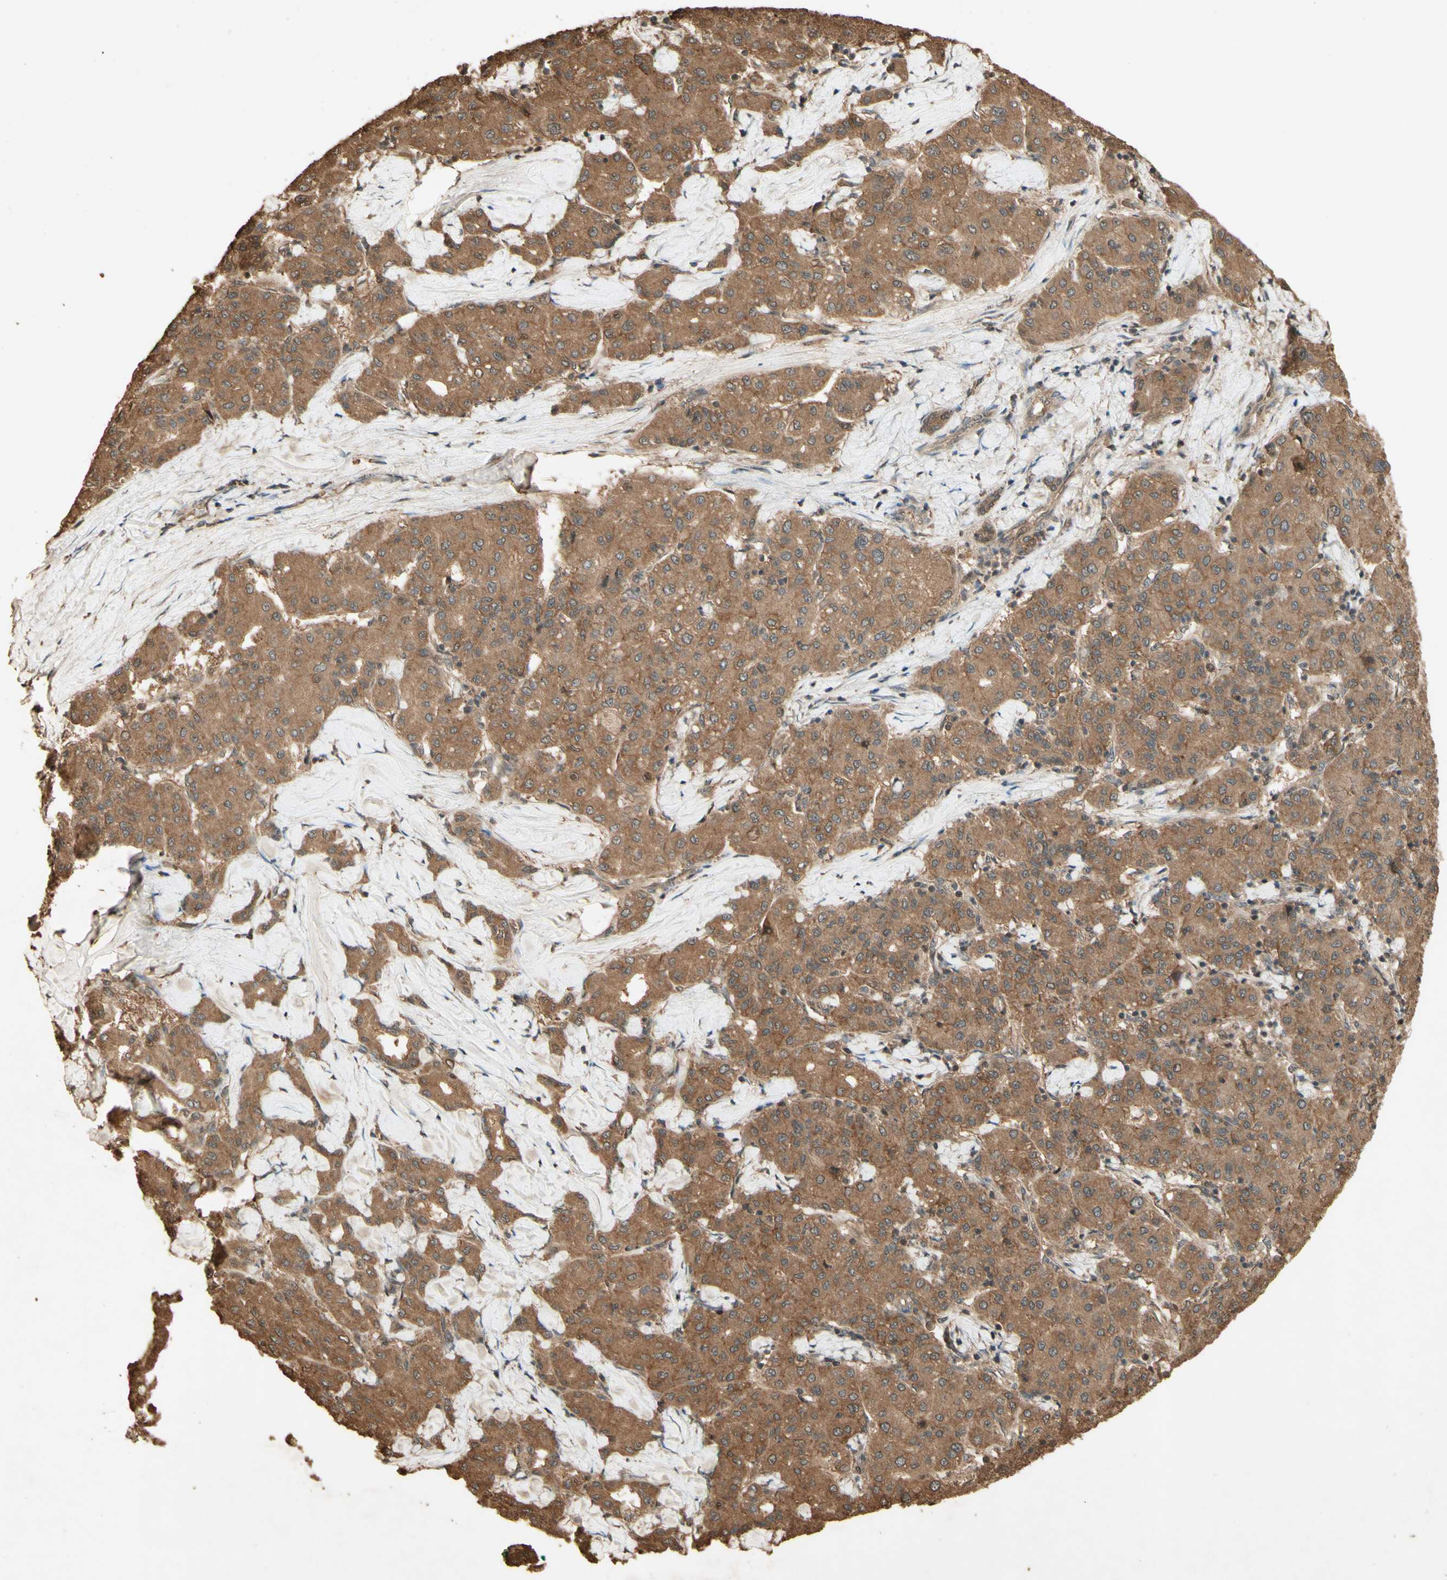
{"staining": {"intensity": "moderate", "quantity": ">75%", "location": "cytoplasmic/membranous"}, "tissue": "liver cancer", "cell_type": "Tumor cells", "image_type": "cancer", "snomed": [{"axis": "morphology", "description": "Carcinoma, Hepatocellular, NOS"}, {"axis": "topography", "description": "Liver"}], "caption": "Immunohistochemistry of hepatocellular carcinoma (liver) reveals medium levels of moderate cytoplasmic/membranous positivity in approximately >75% of tumor cells. Immunohistochemistry (ihc) stains the protein in brown and the nuclei are stained blue.", "gene": "SMAD9", "patient": {"sex": "male", "age": 65}}